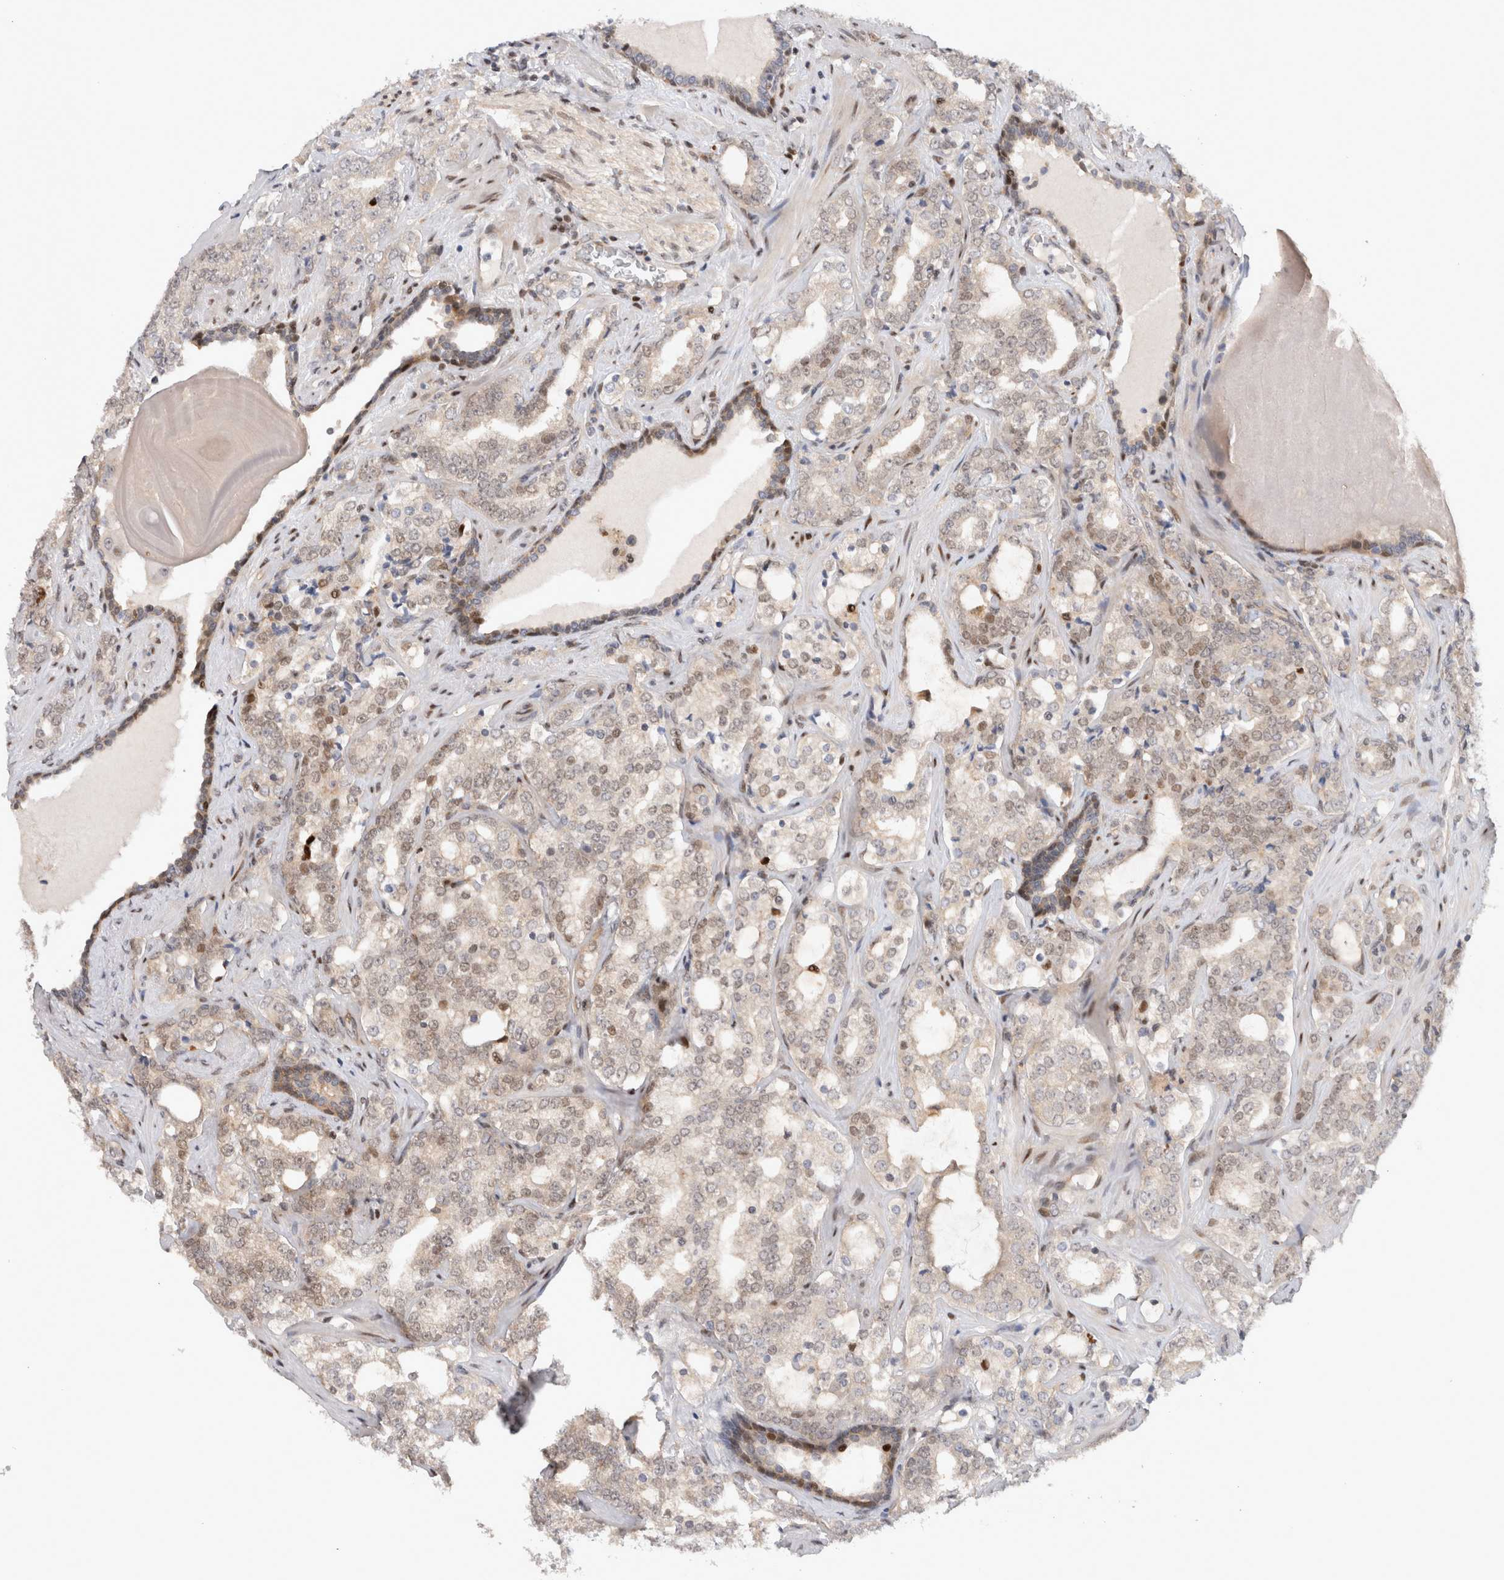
{"staining": {"intensity": "weak", "quantity": ">75%", "location": "nuclear"}, "tissue": "prostate cancer", "cell_type": "Tumor cells", "image_type": "cancer", "snomed": [{"axis": "morphology", "description": "Adenocarcinoma, High grade"}, {"axis": "topography", "description": "Prostate"}], "caption": "This histopathology image shows prostate cancer stained with immunohistochemistry to label a protein in brown. The nuclear of tumor cells show weak positivity for the protein. Nuclei are counter-stained blue.", "gene": "TCF4", "patient": {"sex": "male", "age": 64}}